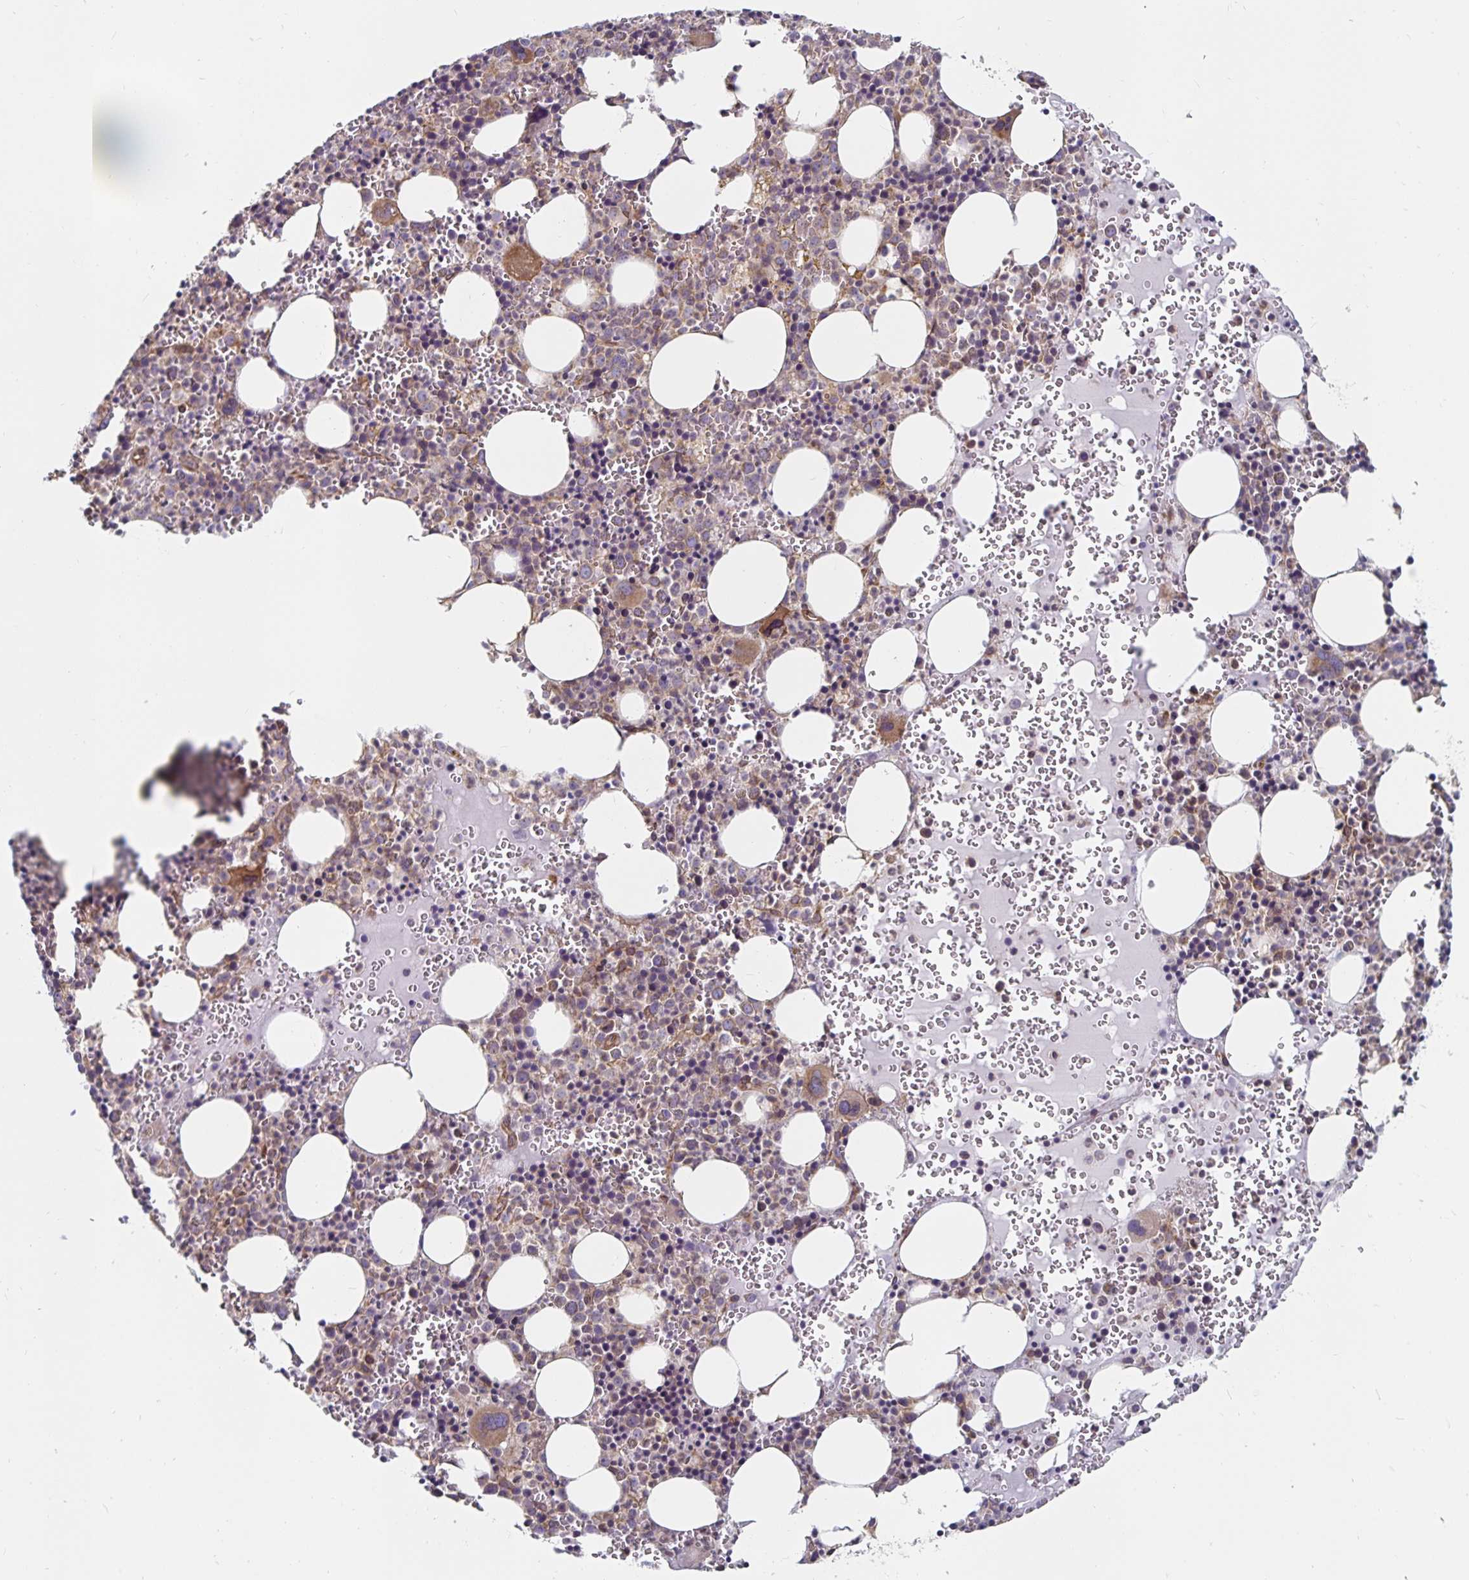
{"staining": {"intensity": "moderate", "quantity": "25%-75%", "location": "cytoplasmic/membranous"}, "tissue": "bone marrow", "cell_type": "Hematopoietic cells", "image_type": "normal", "snomed": [{"axis": "morphology", "description": "Normal tissue, NOS"}, {"axis": "topography", "description": "Bone marrow"}], "caption": "Protein staining shows moderate cytoplasmic/membranous expression in approximately 25%-75% of hematopoietic cells in normal bone marrow. The staining was performed using DAB, with brown indicating positive protein expression. Nuclei are stained blue with hematoxylin.", "gene": "BCAP29", "patient": {"sex": "male", "age": 63}}